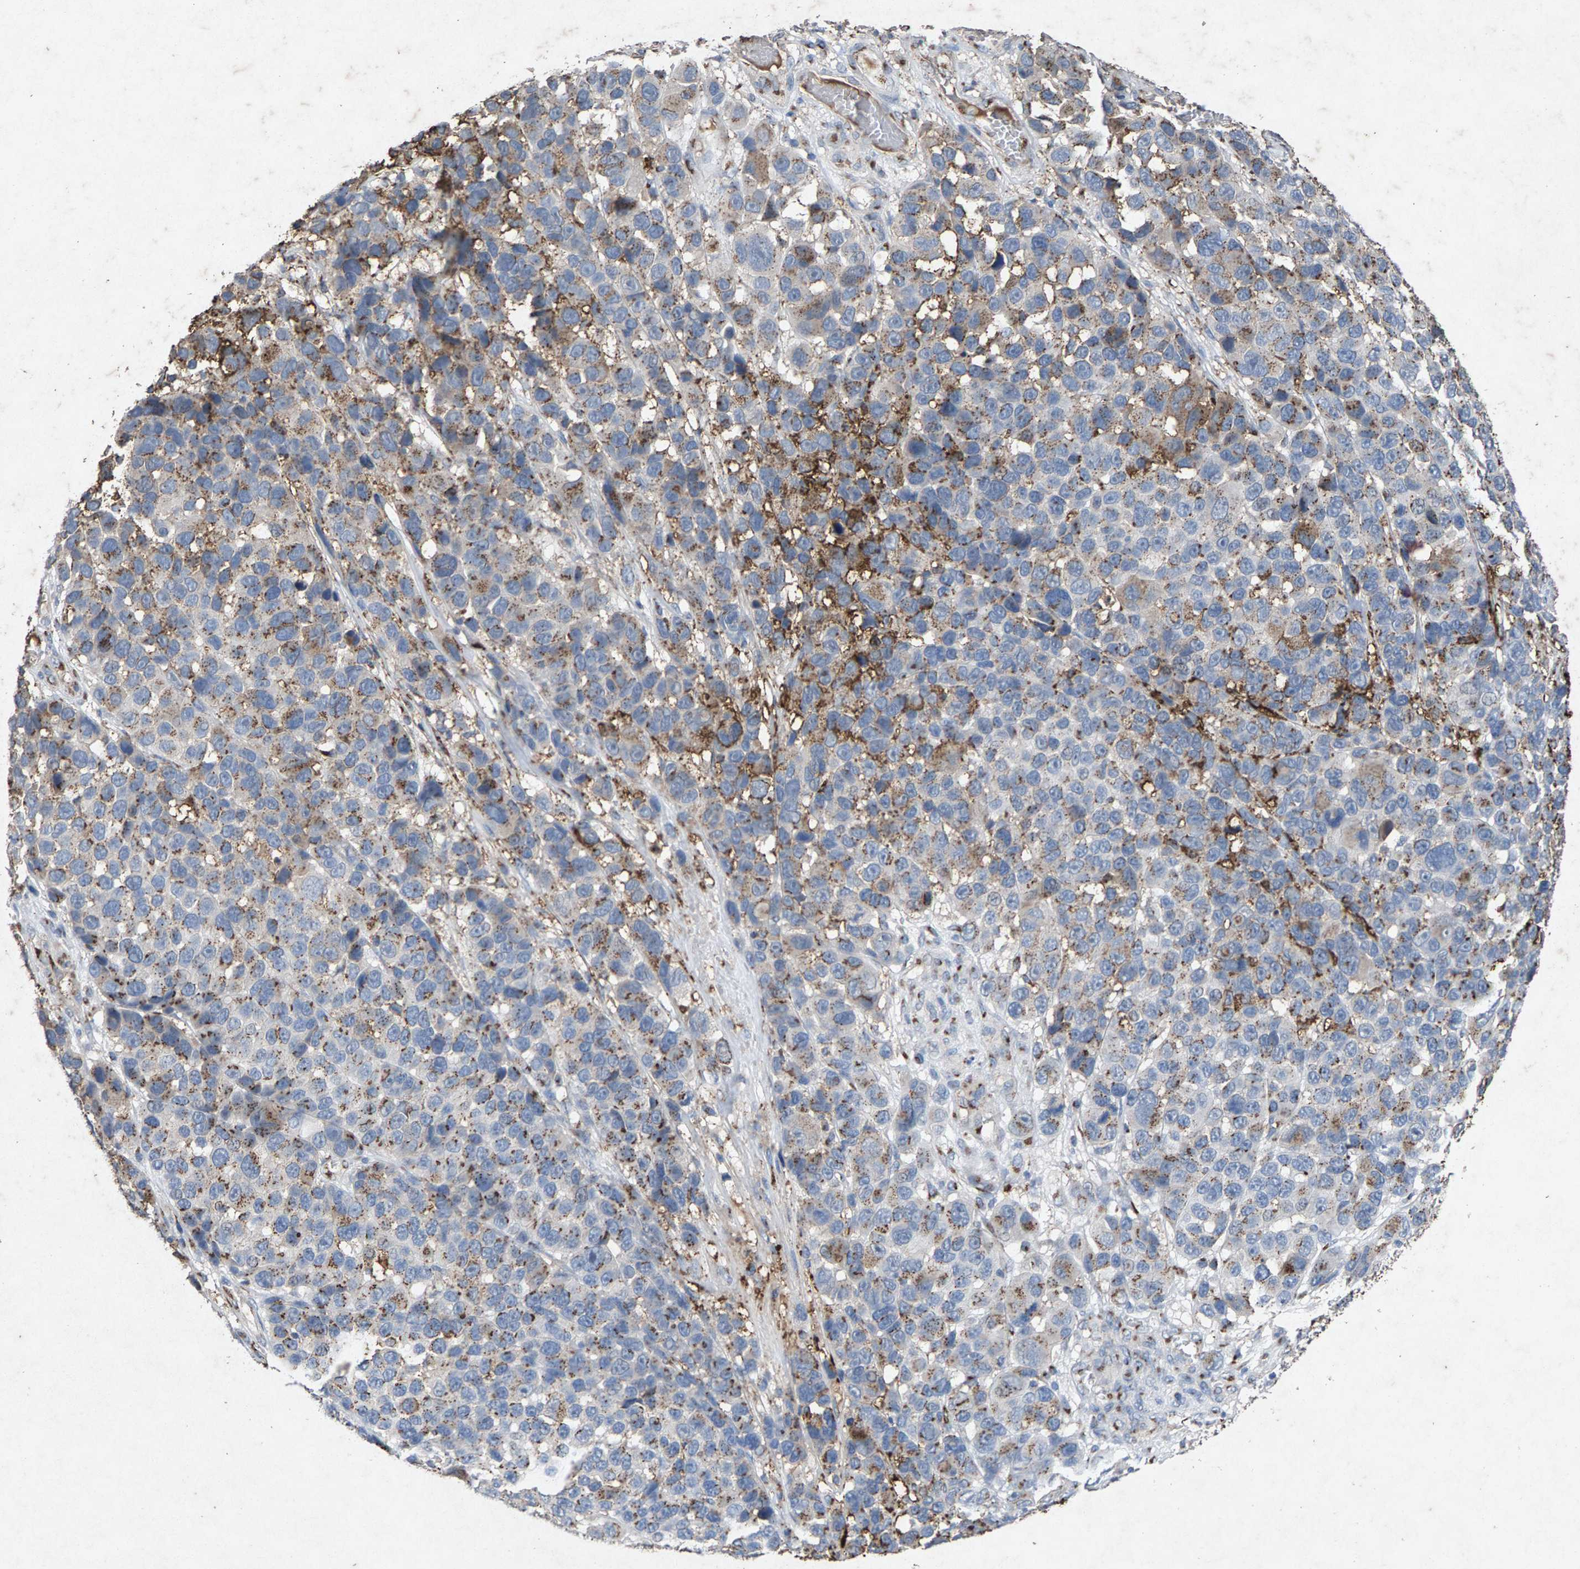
{"staining": {"intensity": "moderate", "quantity": ">75%", "location": "cytoplasmic/membranous"}, "tissue": "melanoma", "cell_type": "Tumor cells", "image_type": "cancer", "snomed": [{"axis": "morphology", "description": "Malignant melanoma, NOS"}, {"axis": "topography", "description": "Skin"}], "caption": "IHC histopathology image of melanoma stained for a protein (brown), which reveals medium levels of moderate cytoplasmic/membranous staining in about >75% of tumor cells.", "gene": "MAN2A1", "patient": {"sex": "male", "age": 53}}